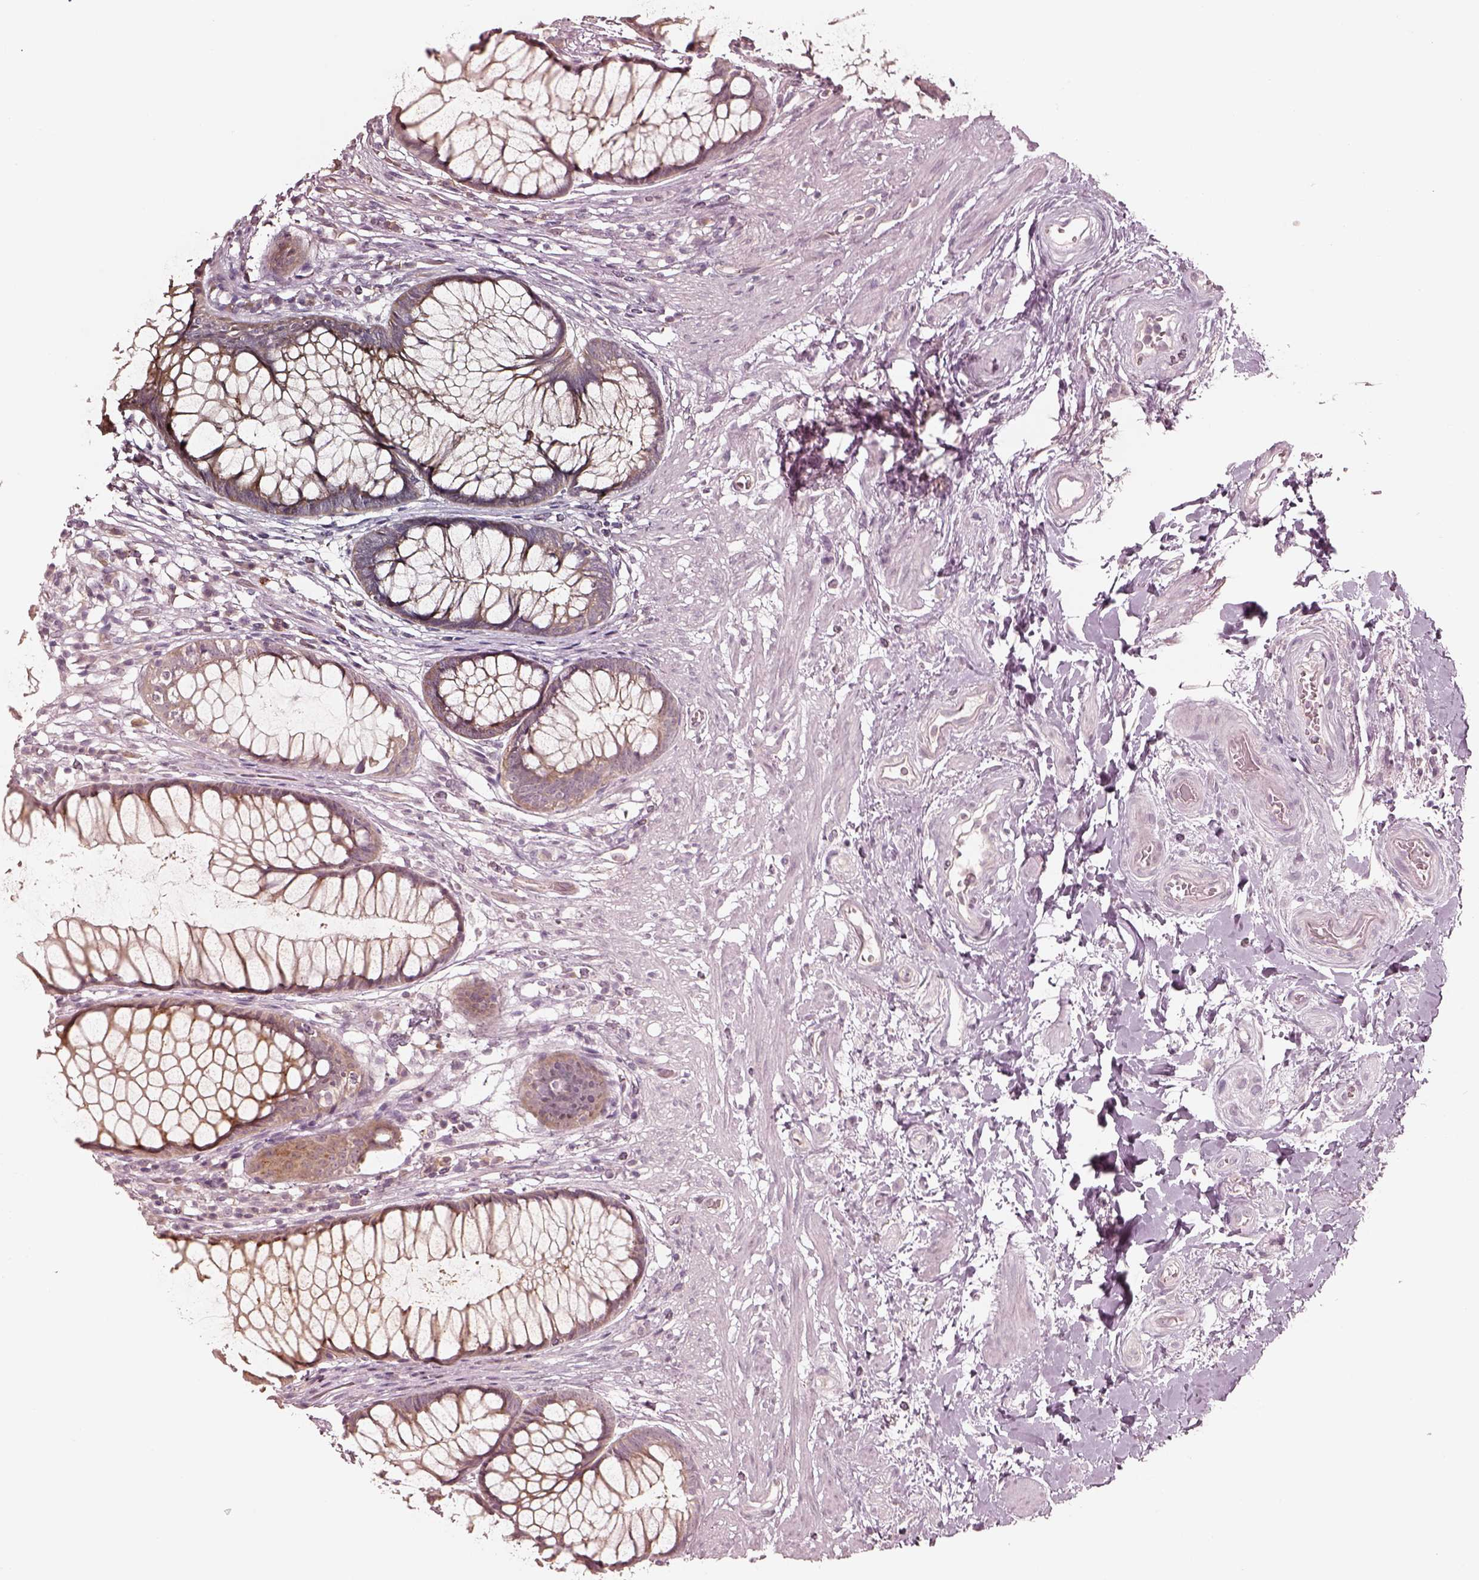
{"staining": {"intensity": "moderate", "quantity": "25%-75%", "location": "cytoplasmic/membranous"}, "tissue": "rectum", "cell_type": "Glandular cells", "image_type": "normal", "snomed": [{"axis": "morphology", "description": "Normal tissue, NOS"}, {"axis": "topography", "description": "Smooth muscle"}, {"axis": "topography", "description": "Rectum"}], "caption": "A high-resolution image shows IHC staining of normal rectum, which shows moderate cytoplasmic/membranous positivity in about 25%-75% of glandular cells. The protein of interest is shown in brown color, while the nuclei are stained blue.", "gene": "ACACB", "patient": {"sex": "male", "age": 53}}